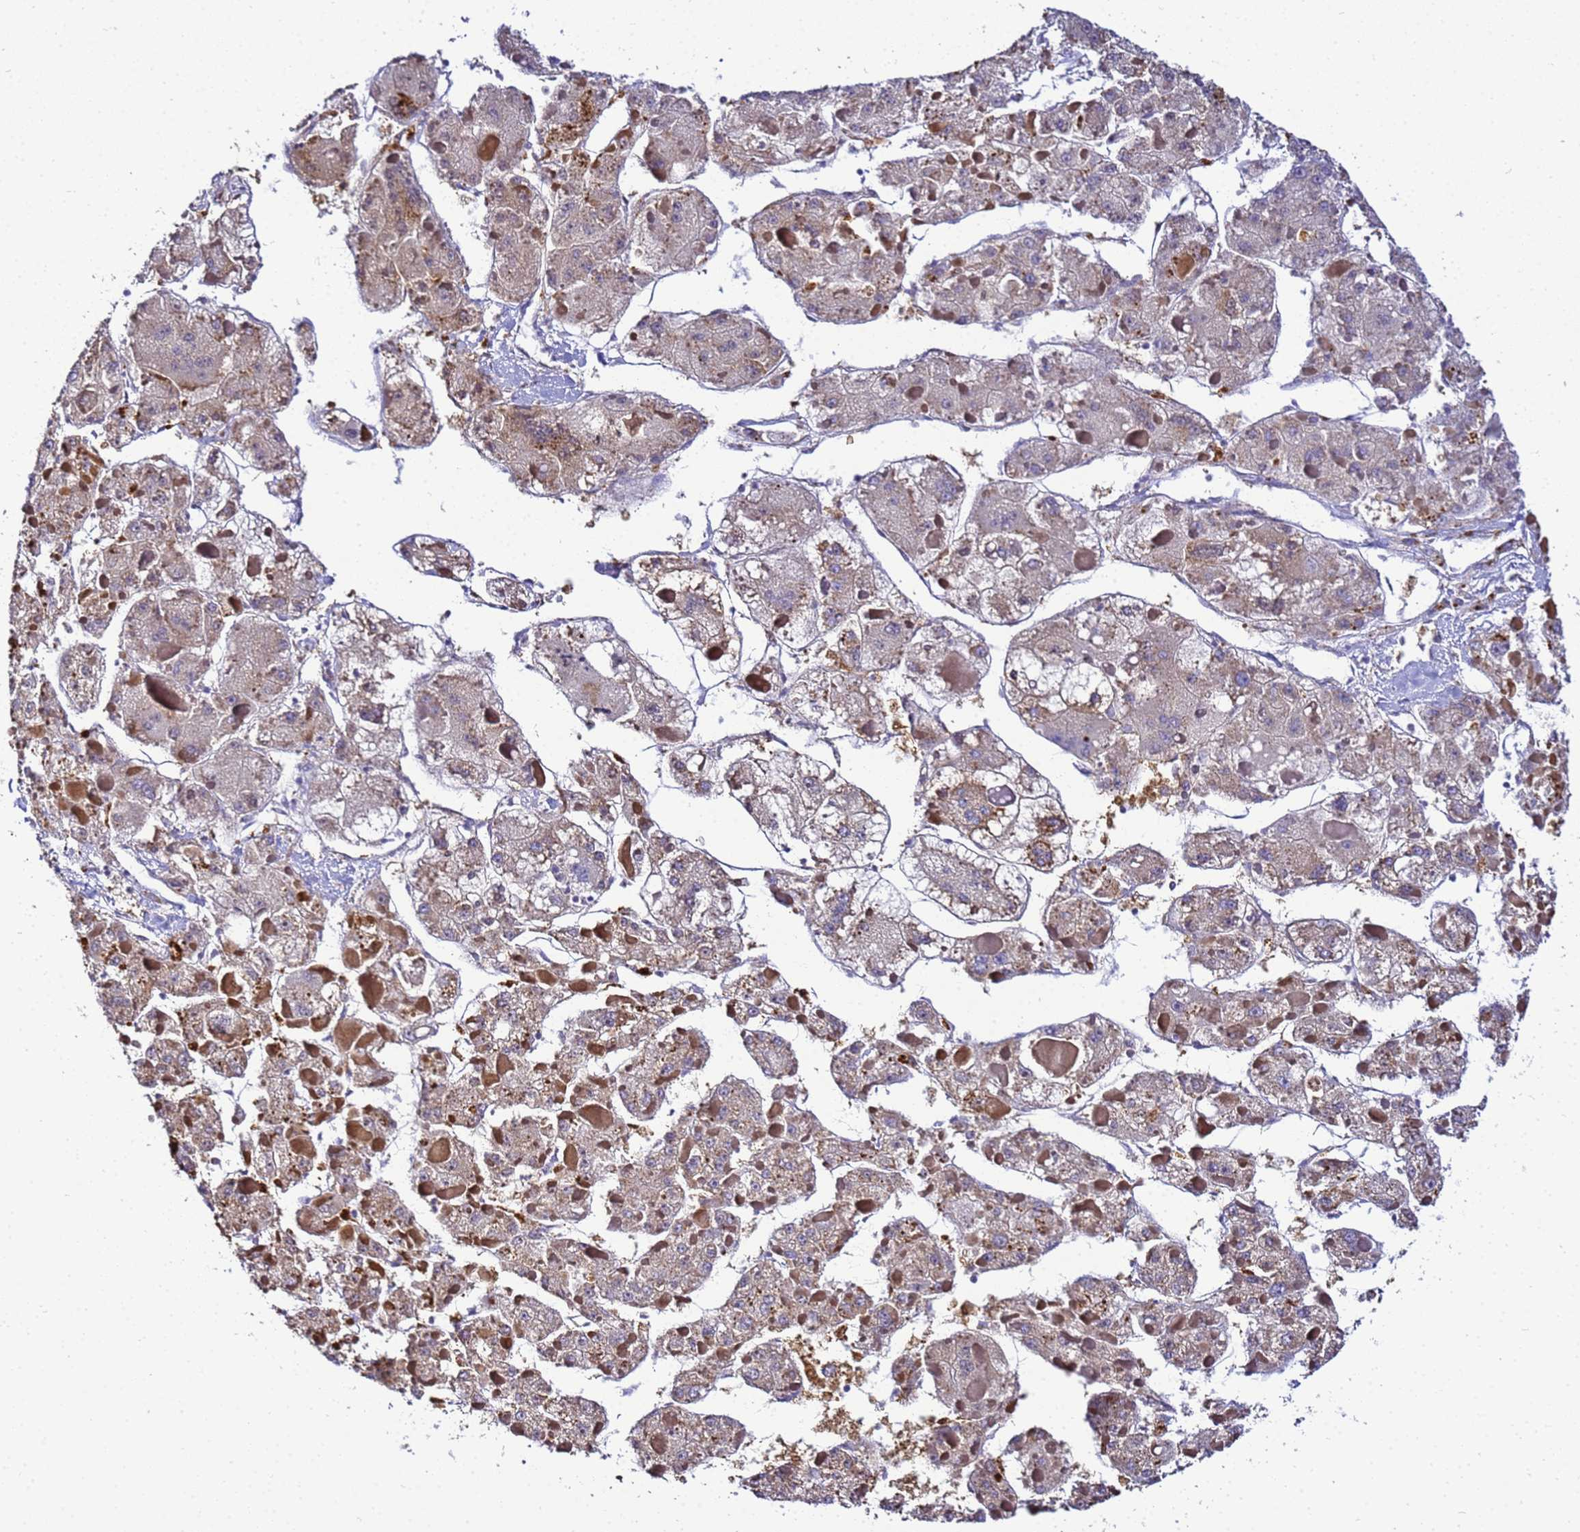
{"staining": {"intensity": "weak", "quantity": "25%-75%", "location": "cytoplasmic/membranous"}, "tissue": "liver cancer", "cell_type": "Tumor cells", "image_type": "cancer", "snomed": [{"axis": "morphology", "description": "Carcinoma, Hepatocellular, NOS"}, {"axis": "topography", "description": "Liver"}], "caption": "A brown stain labels weak cytoplasmic/membranous expression of a protein in human hepatocellular carcinoma (liver) tumor cells.", "gene": "NARS1", "patient": {"sex": "female", "age": 73}}